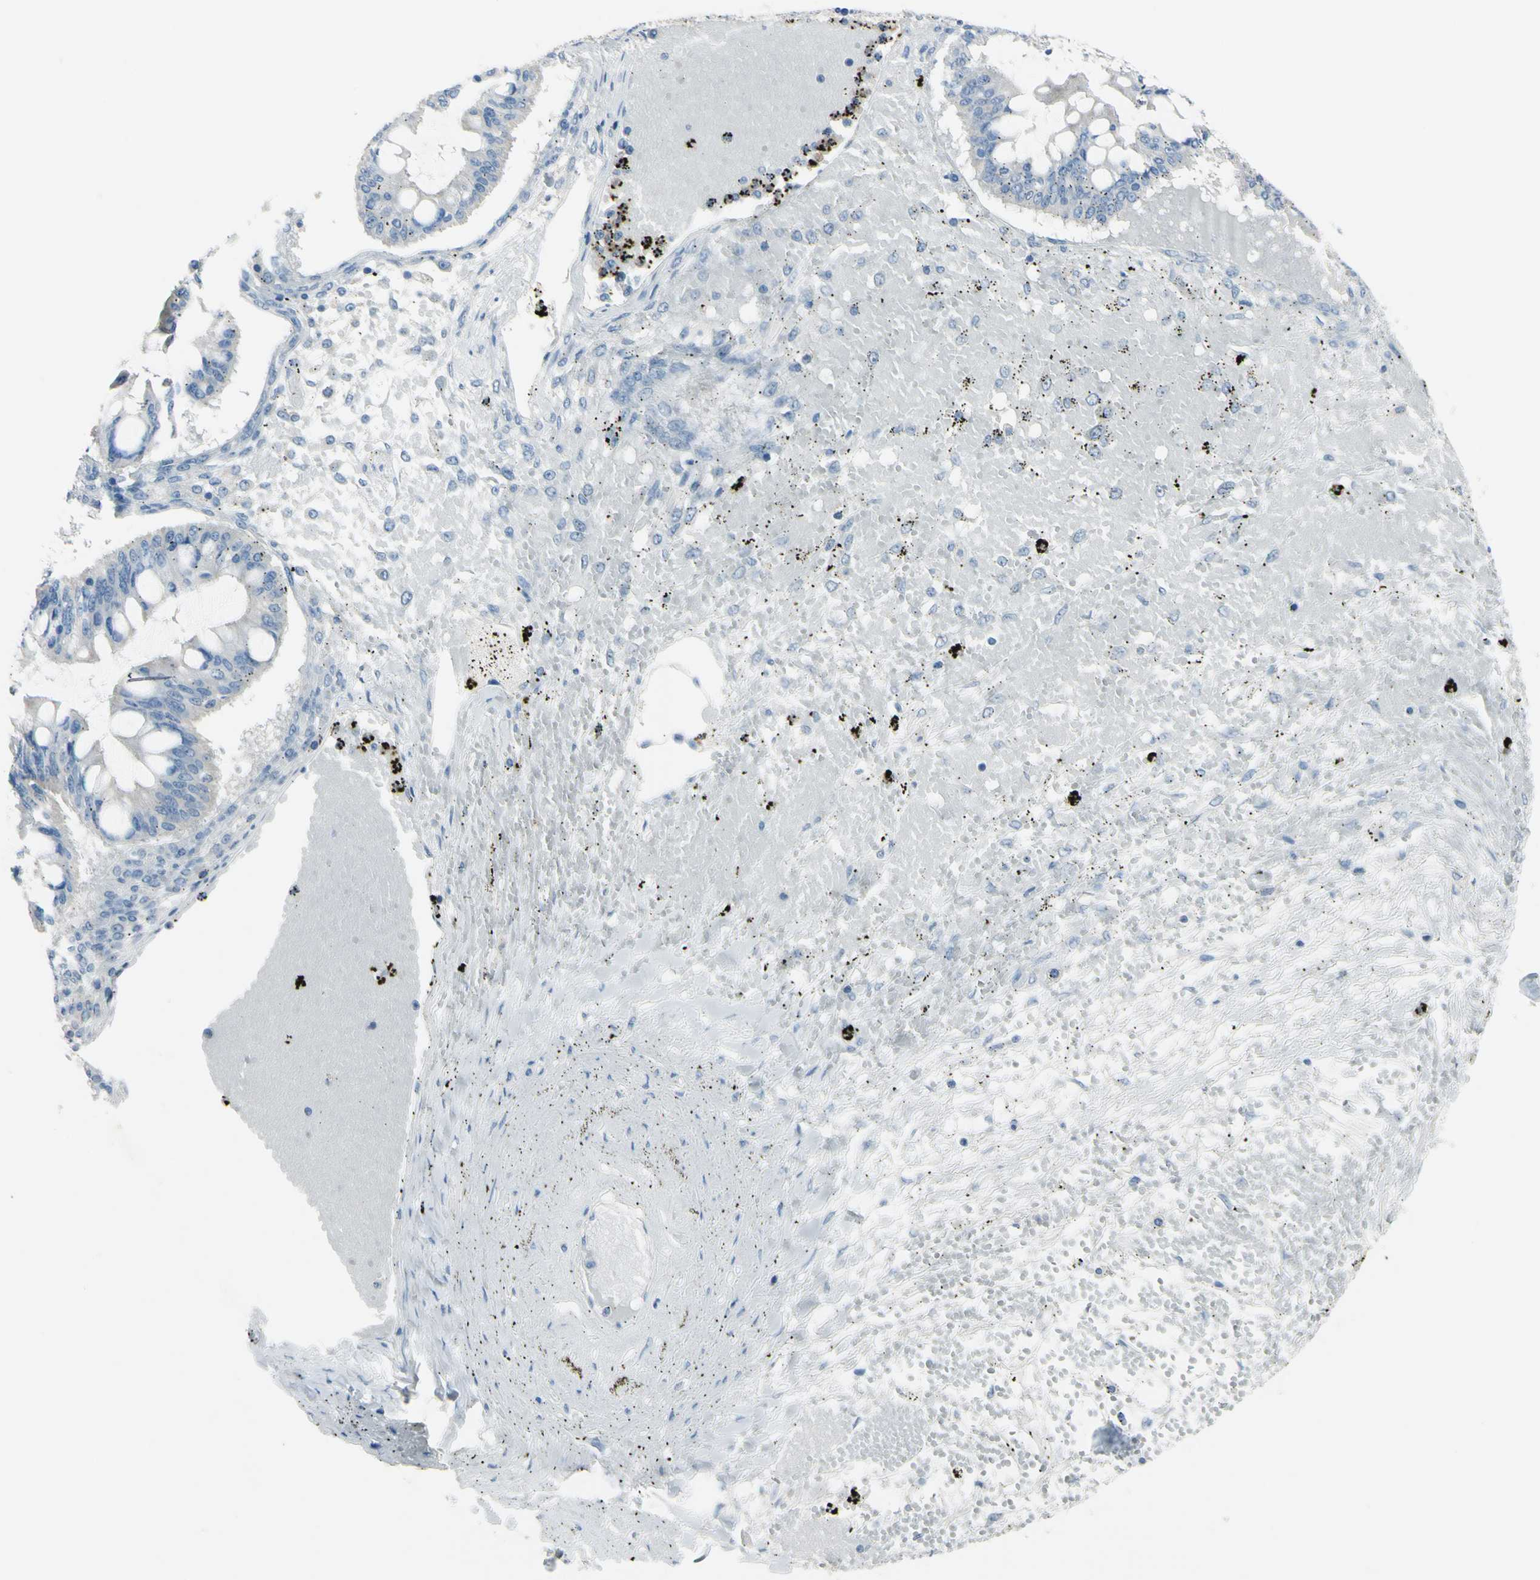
{"staining": {"intensity": "negative", "quantity": "none", "location": "none"}, "tissue": "ovarian cancer", "cell_type": "Tumor cells", "image_type": "cancer", "snomed": [{"axis": "morphology", "description": "Cystadenocarcinoma, mucinous, NOS"}, {"axis": "topography", "description": "Ovary"}], "caption": "High magnification brightfield microscopy of mucinous cystadenocarcinoma (ovarian) stained with DAB (brown) and counterstained with hematoxylin (blue): tumor cells show no significant expression.", "gene": "ZNF557", "patient": {"sex": "female", "age": 73}}